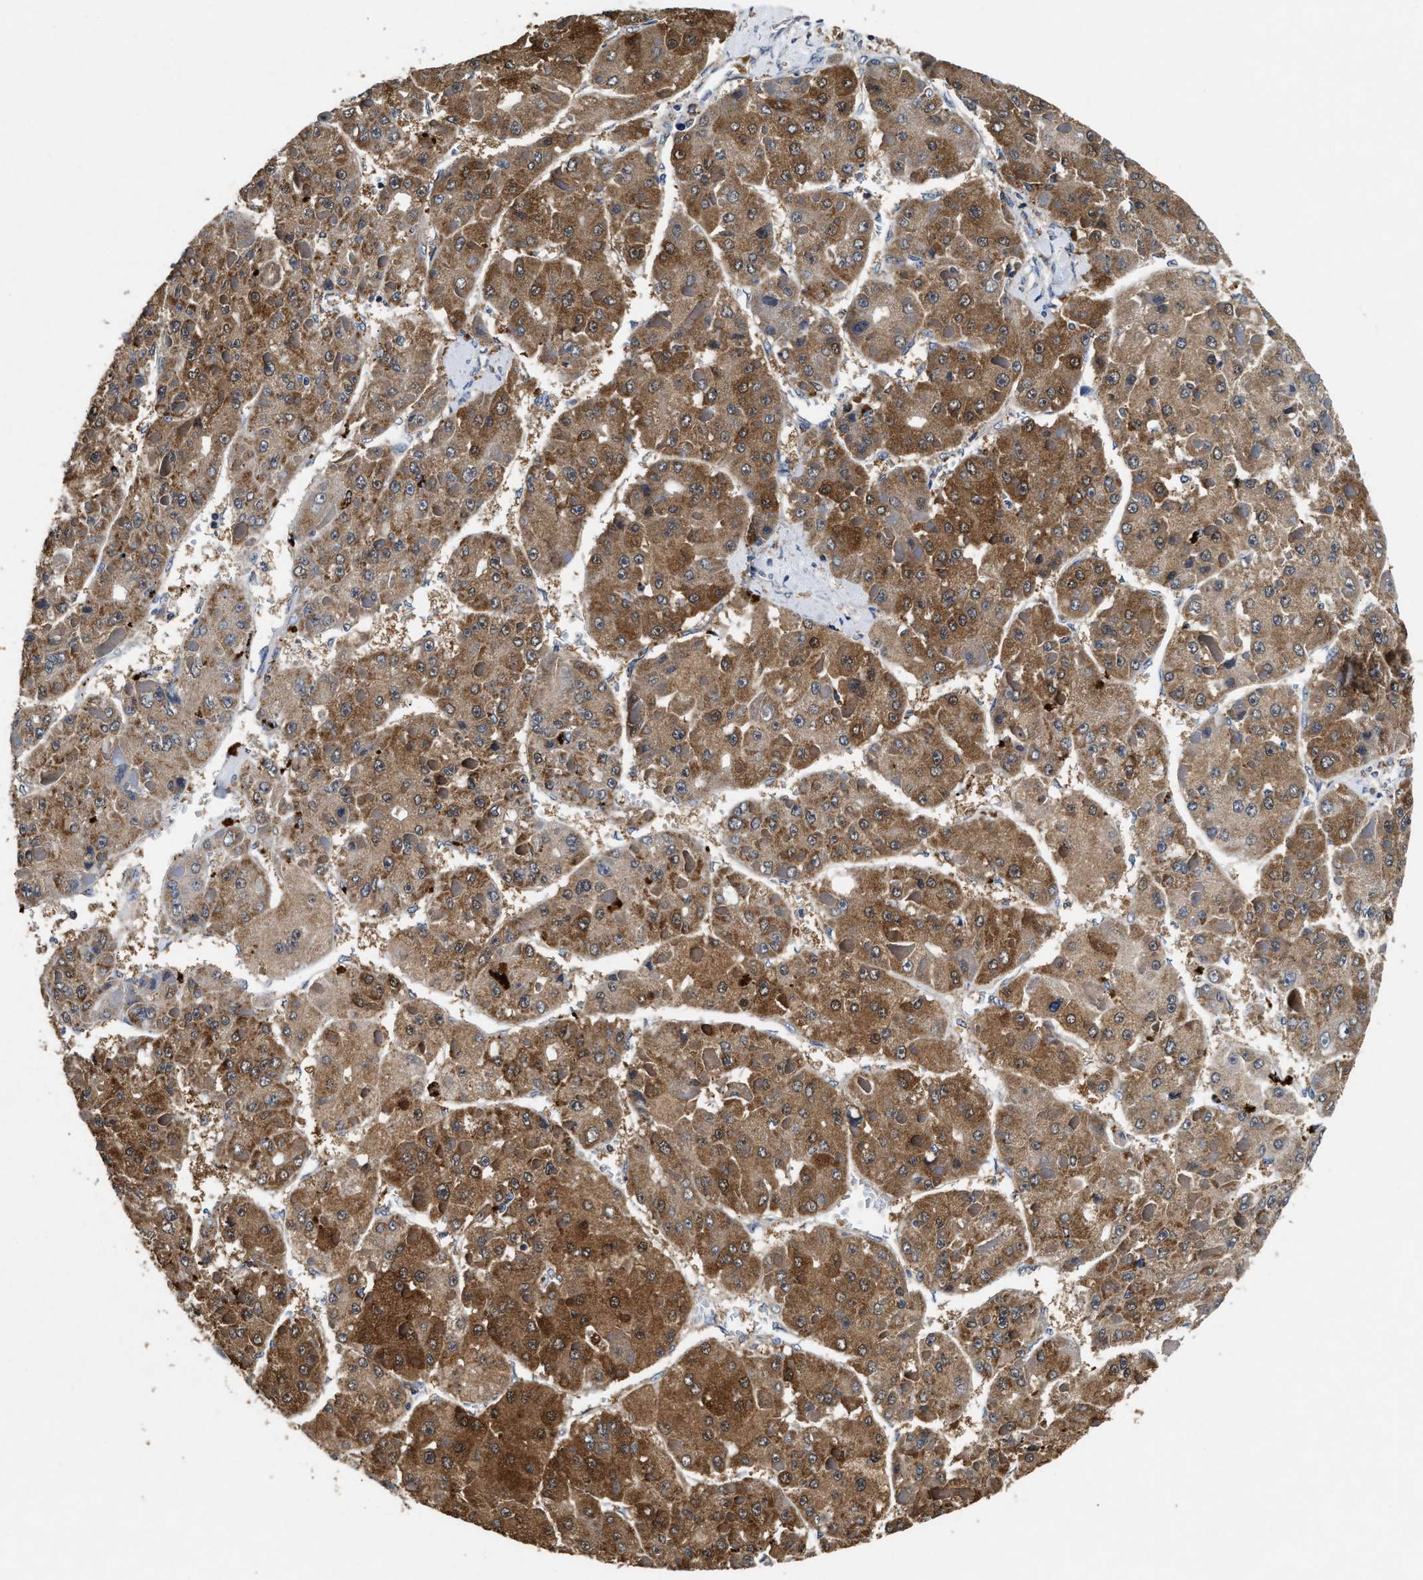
{"staining": {"intensity": "moderate", "quantity": ">75%", "location": "cytoplasmic/membranous"}, "tissue": "liver cancer", "cell_type": "Tumor cells", "image_type": "cancer", "snomed": [{"axis": "morphology", "description": "Carcinoma, Hepatocellular, NOS"}, {"axis": "topography", "description": "Liver"}], "caption": "Approximately >75% of tumor cells in liver hepatocellular carcinoma reveal moderate cytoplasmic/membranous protein positivity as visualized by brown immunohistochemical staining.", "gene": "ACAT2", "patient": {"sex": "female", "age": 73}}